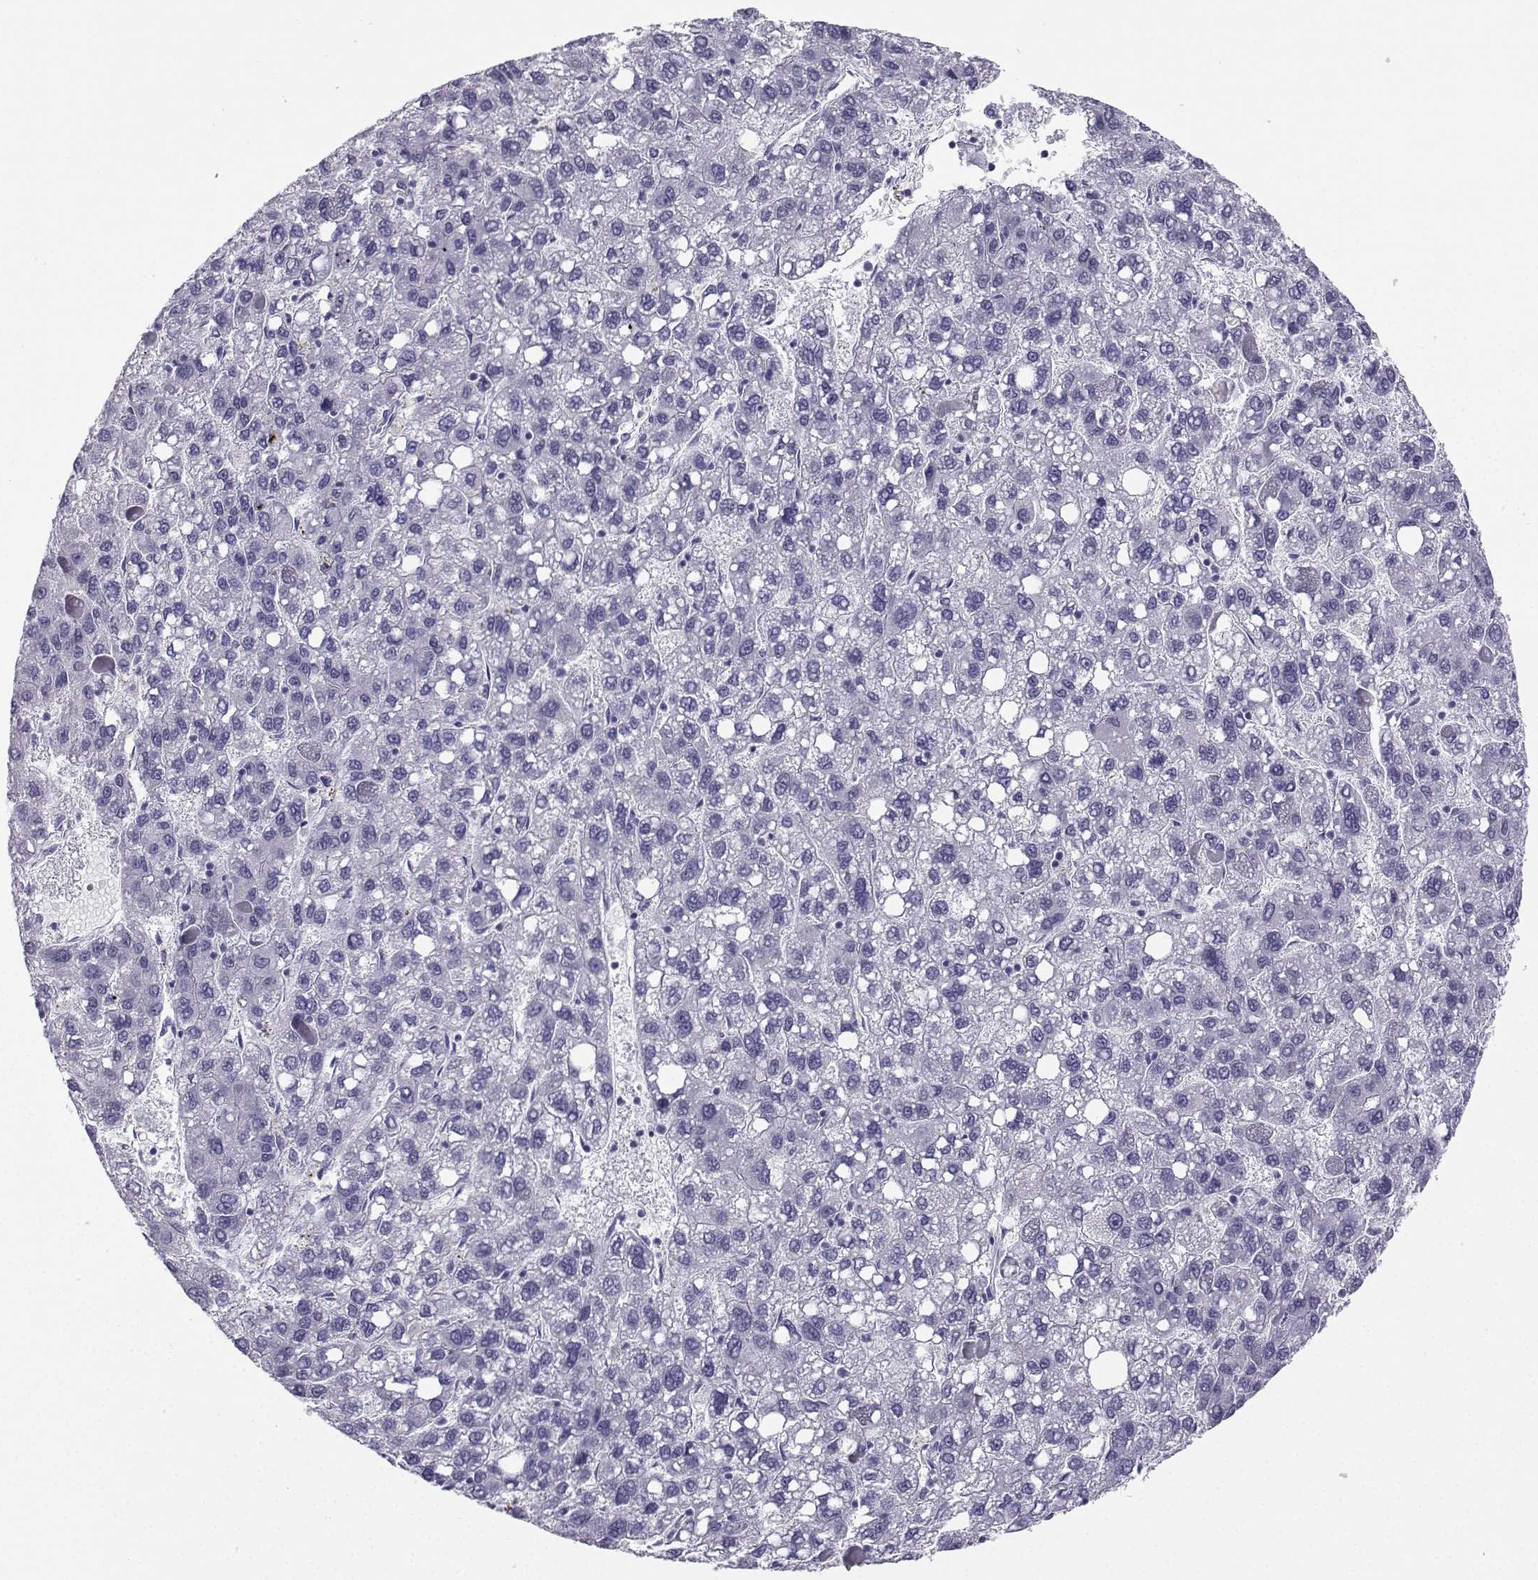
{"staining": {"intensity": "negative", "quantity": "none", "location": "none"}, "tissue": "liver cancer", "cell_type": "Tumor cells", "image_type": "cancer", "snomed": [{"axis": "morphology", "description": "Carcinoma, Hepatocellular, NOS"}, {"axis": "topography", "description": "Liver"}], "caption": "Hepatocellular carcinoma (liver) was stained to show a protein in brown. There is no significant positivity in tumor cells.", "gene": "NEFL", "patient": {"sex": "female", "age": 82}}